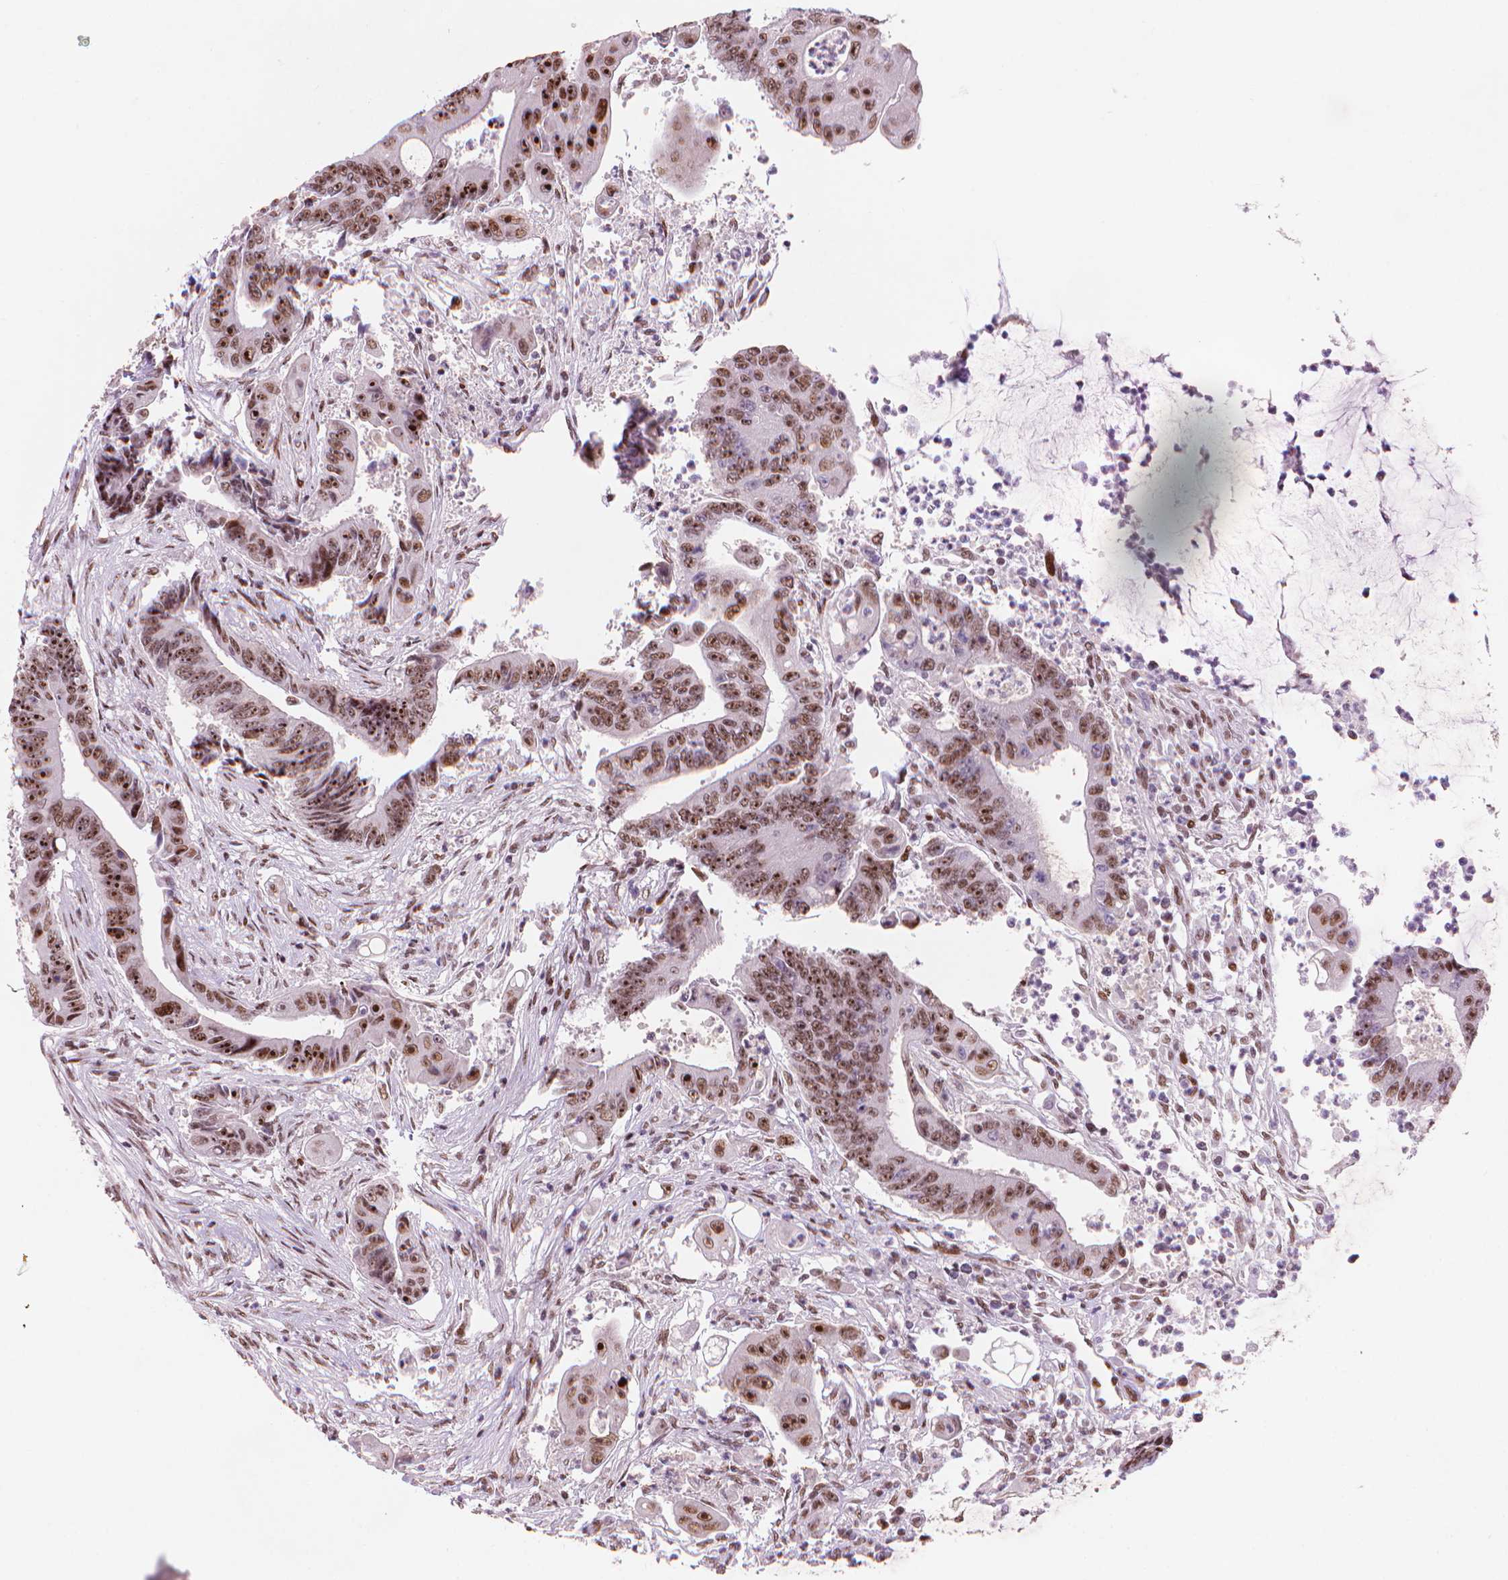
{"staining": {"intensity": "strong", "quantity": ">75%", "location": "nuclear"}, "tissue": "colorectal cancer", "cell_type": "Tumor cells", "image_type": "cancer", "snomed": [{"axis": "morphology", "description": "Adenocarcinoma, NOS"}, {"axis": "topography", "description": "Rectum"}], "caption": "The image exhibits immunohistochemical staining of colorectal adenocarcinoma. There is strong nuclear positivity is seen in about >75% of tumor cells. (DAB (3,3'-diaminobenzidine) IHC, brown staining for protein, blue staining for nuclei).", "gene": "HES7", "patient": {"sex": "male", "age": 54}}